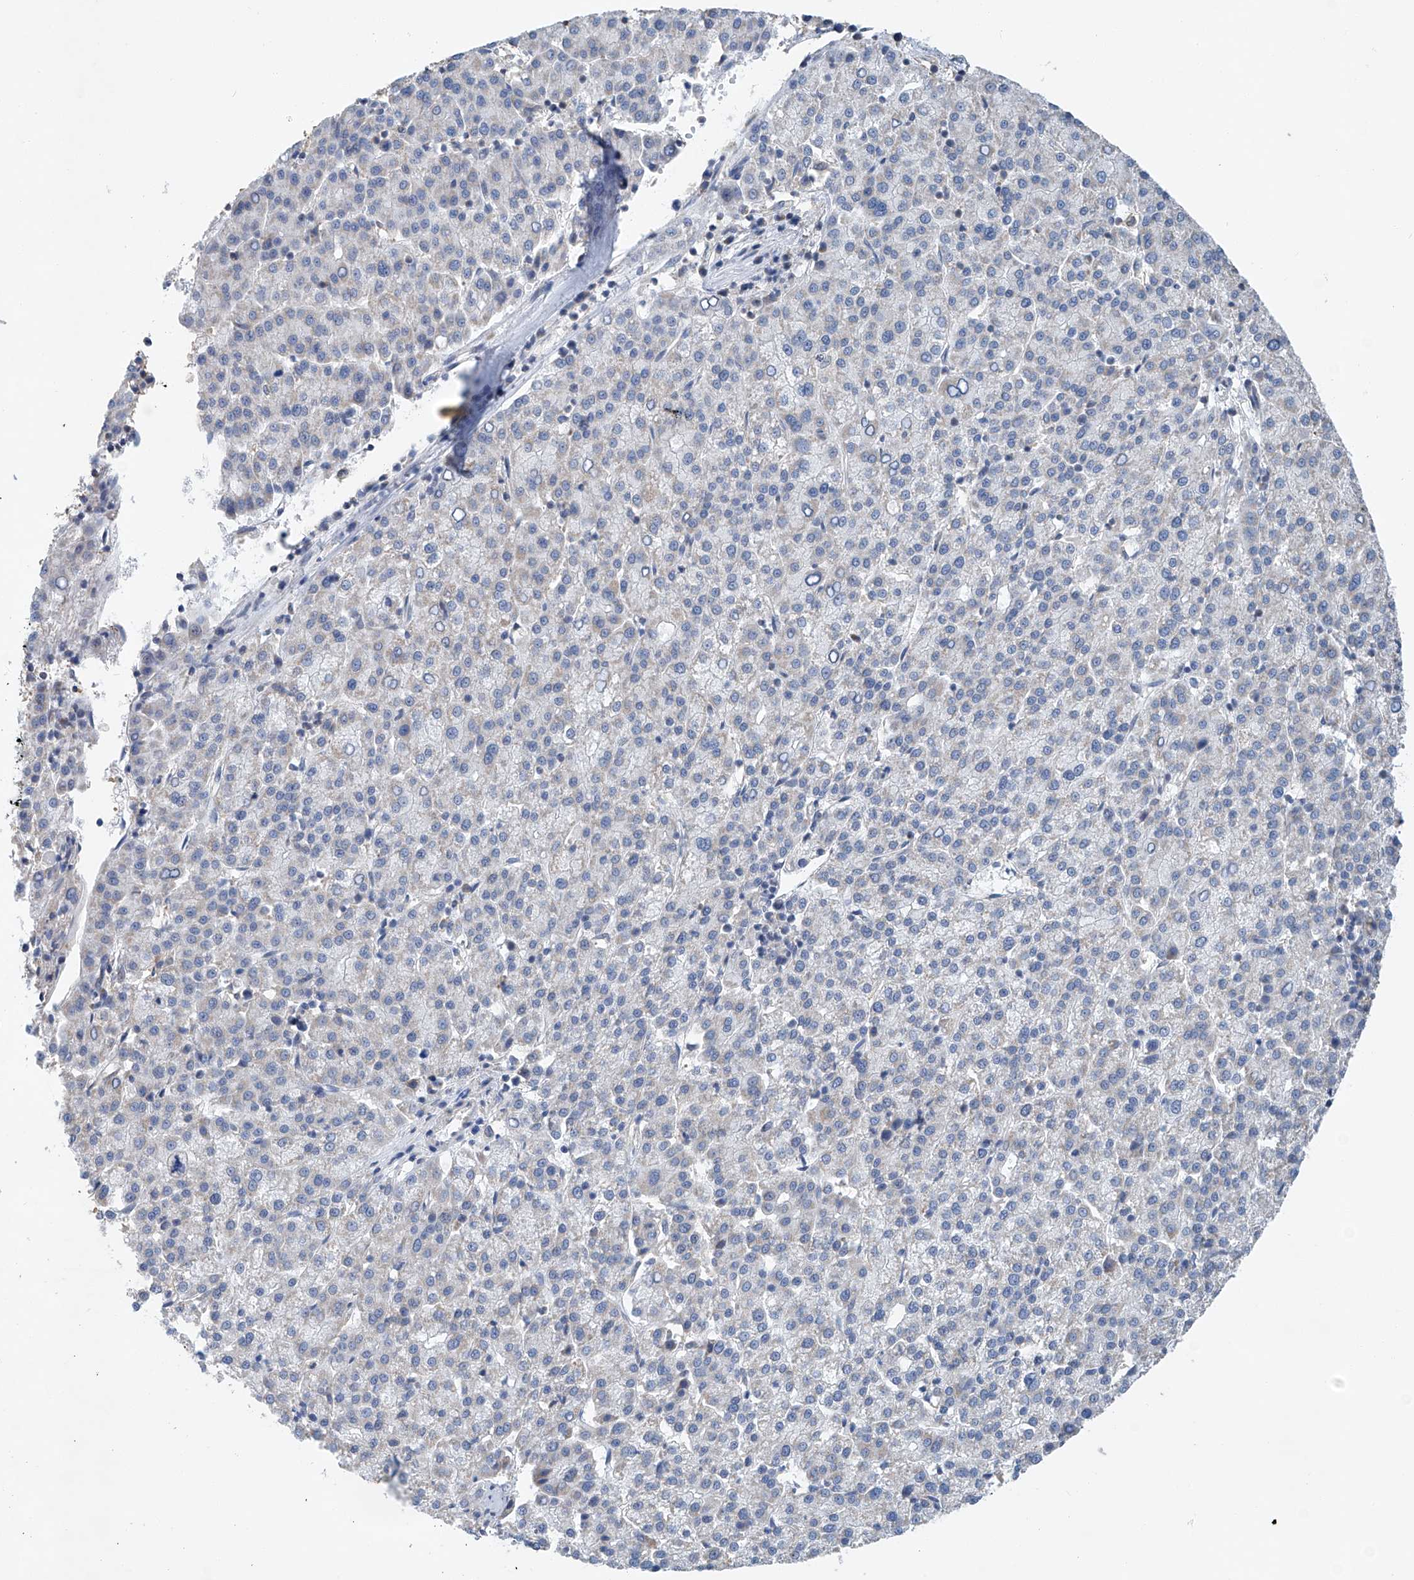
{"staining": {"intensity": "negative", "quantity": "none", "location": "none"}, "tissue": "liver cancer", "cell_type": "Tumor cells", "image_type": "cancer", "snomed": [{"axis": "morphology", "description": "Carcinoma, Hepatocellular, NOS"}, {"axis": "topography", "description": "Liver"}], "caption": "Immunohistochemical staining of hepatocellular carcinoma (liver) demonstrates no significant positivity in tumor cells.", "gene": "KLF15", "patient": {"sex": "female", "age": 58}}